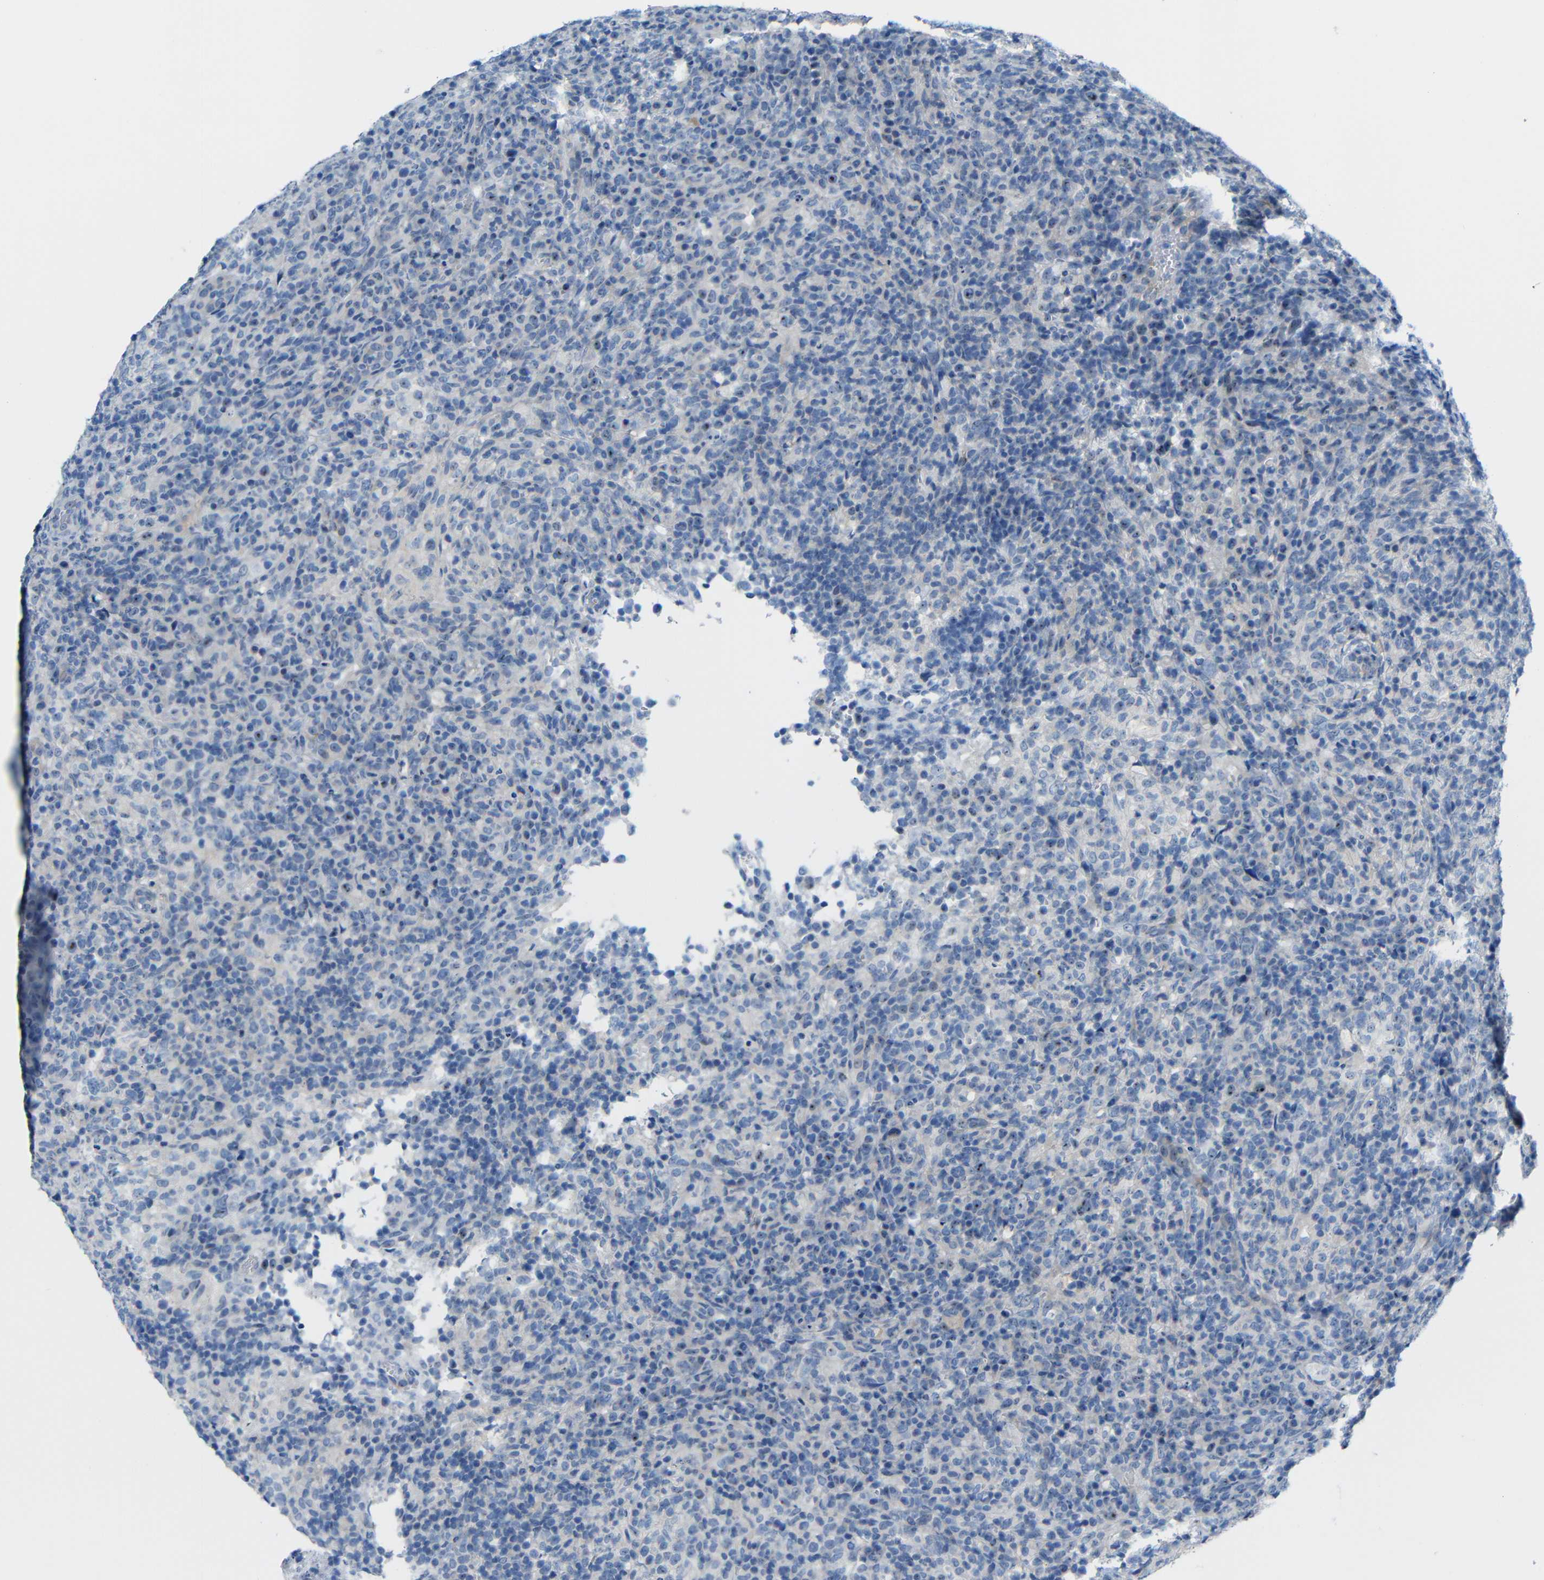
{"staining": {"intensity": "moderate", "quantity": "<25%", "location": "nuclear"}, "tissue": "lymphoma", "cell_type": "Tumor cells", "image_type": "cancer", "snomed": [{"axis": "morphology", "description": "Malignant lymphoma, non-Hodgkin's type, High grade"}, {"axis": "topography", "description": "Lymph node"}], "caption": "High-power microscopy captured an immunohistochemistry micrograph of malignant lymphoma, non-Hodgkin's type (high-grade), revealing moderate nuclear positivity in approximately <25% of tumor cells.", "gene": "C1orf210", "patient": {"sex": "female", "age": 76}}